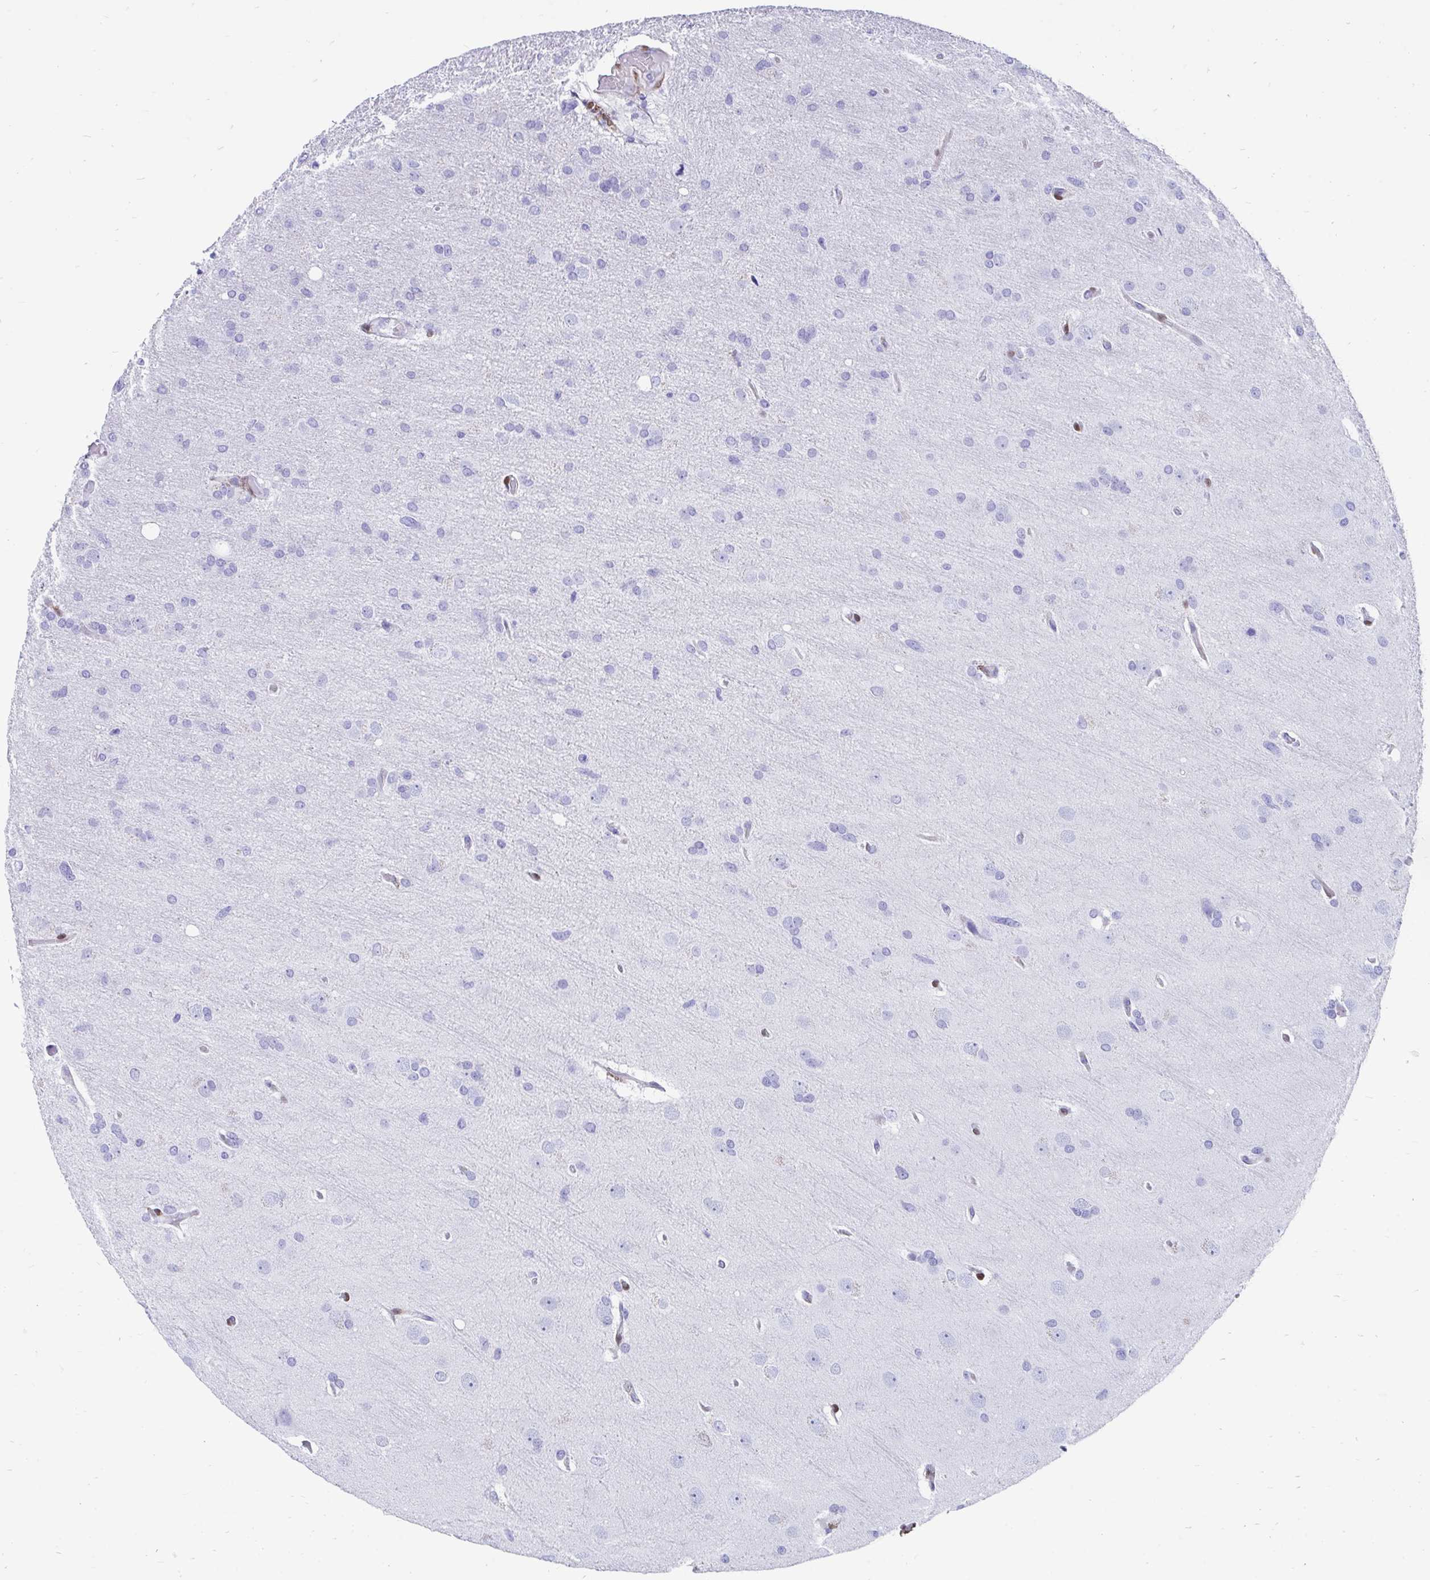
{"staining": {"intensity": "negative", "quantity": "none", "location": "none"}, "tissue": "glioma", "cell_type": "Tumor cells", "image_type": "cancer", "snomed": [{"axis": "morphology", "description": "Glioma, malignant, High grade"}, {"axis": "topography", "description": "Brain"}], "caption": "Tumor cells show no significant protein staining in glioma.", "gene": "RBPMS", "patient": {"sex": "male", "age": 53}}